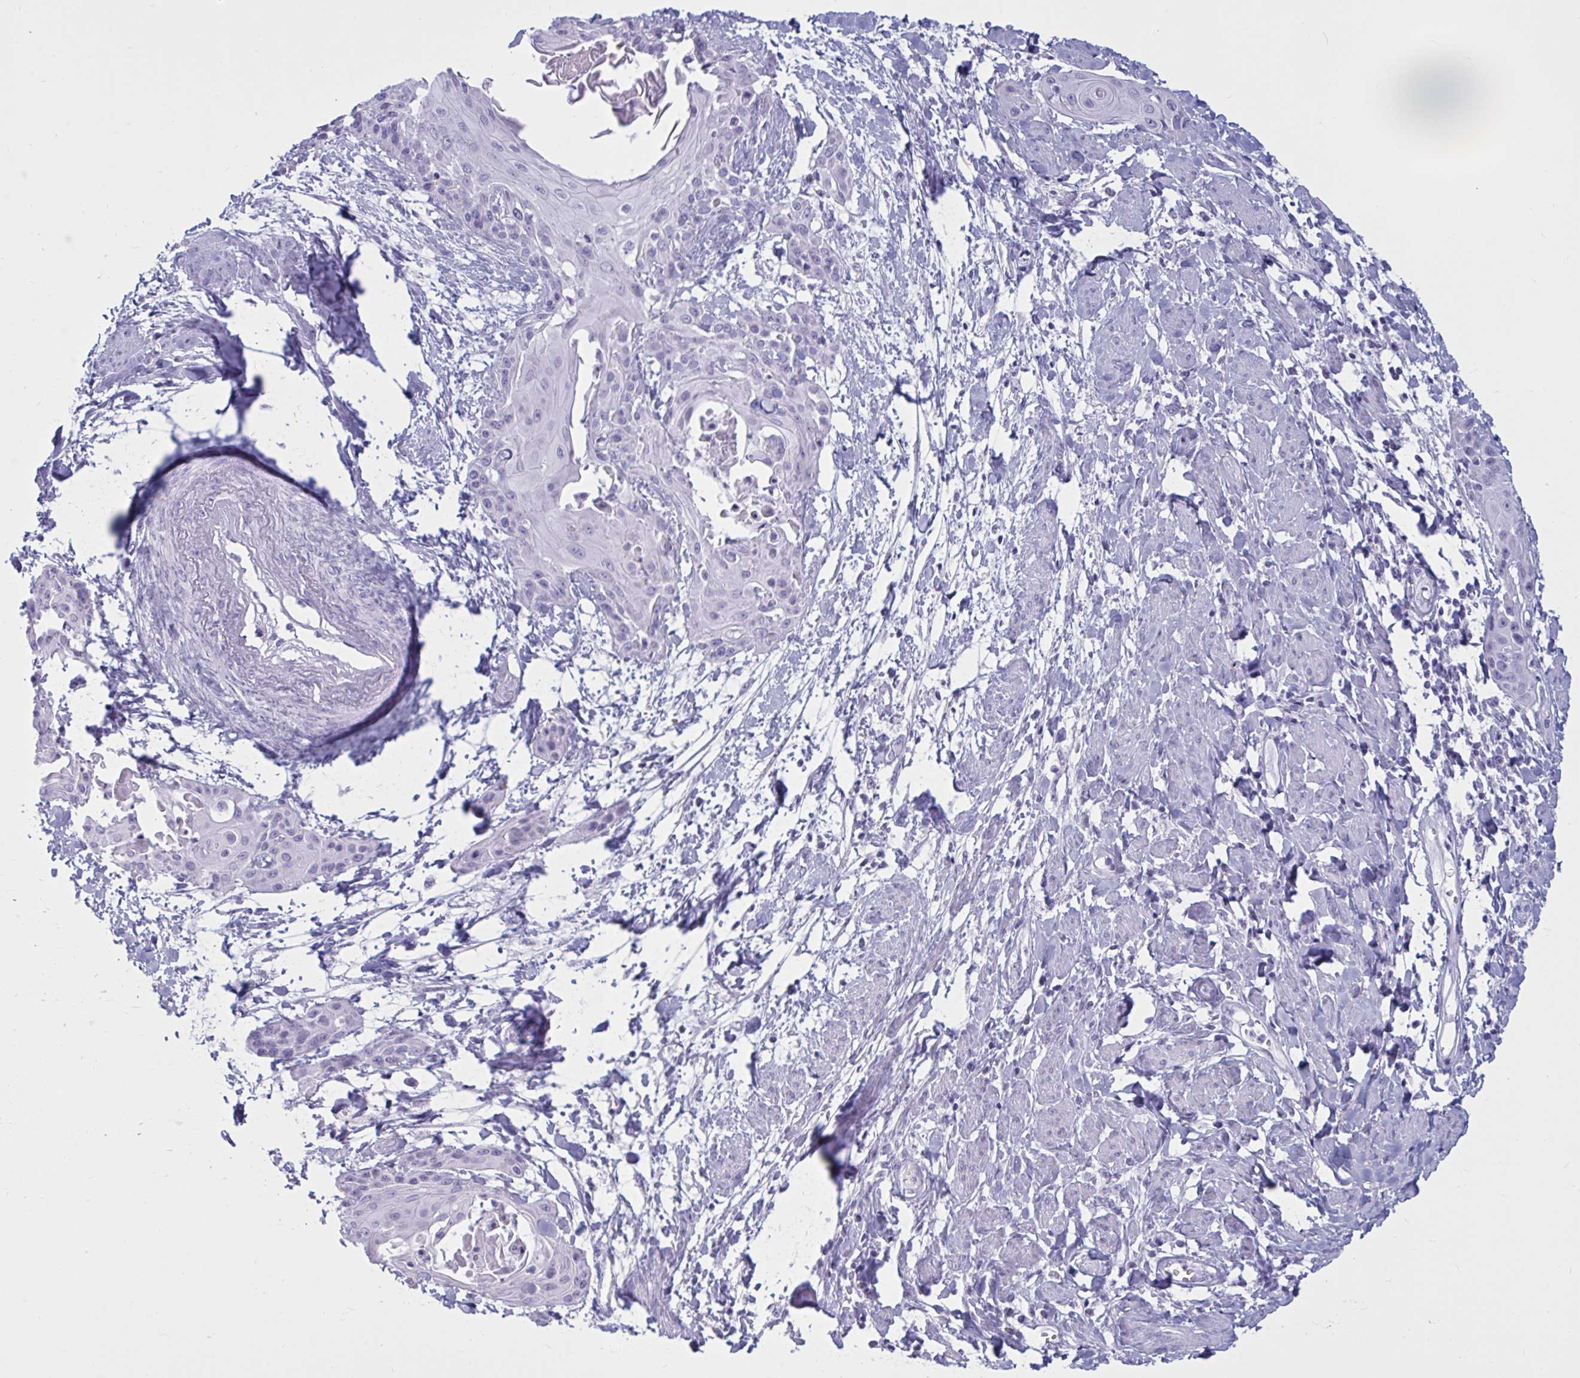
{"staining": {"intensity": "negative", "quantity": "none", "location": "none"}, "tissue": "cervical cancer", "cell_type": "Tumor cells", "image_type": "cancer", "snomed": [{"axis": "morphology", "description": "Squamous cell carcinoma, NOS"}, {"axis": "topography", "description": "Cervix"}], "caption": "Histopathology image shows no protein staining in tumor cells of cervical cancer (squamous cell carcinoma) tissue. (DAB immunohistochemistry (IHC) visualized using brightfield microscopy, high magnification).", "gene": "BBS10", "patient": {"sex": "female", "age": 57}}